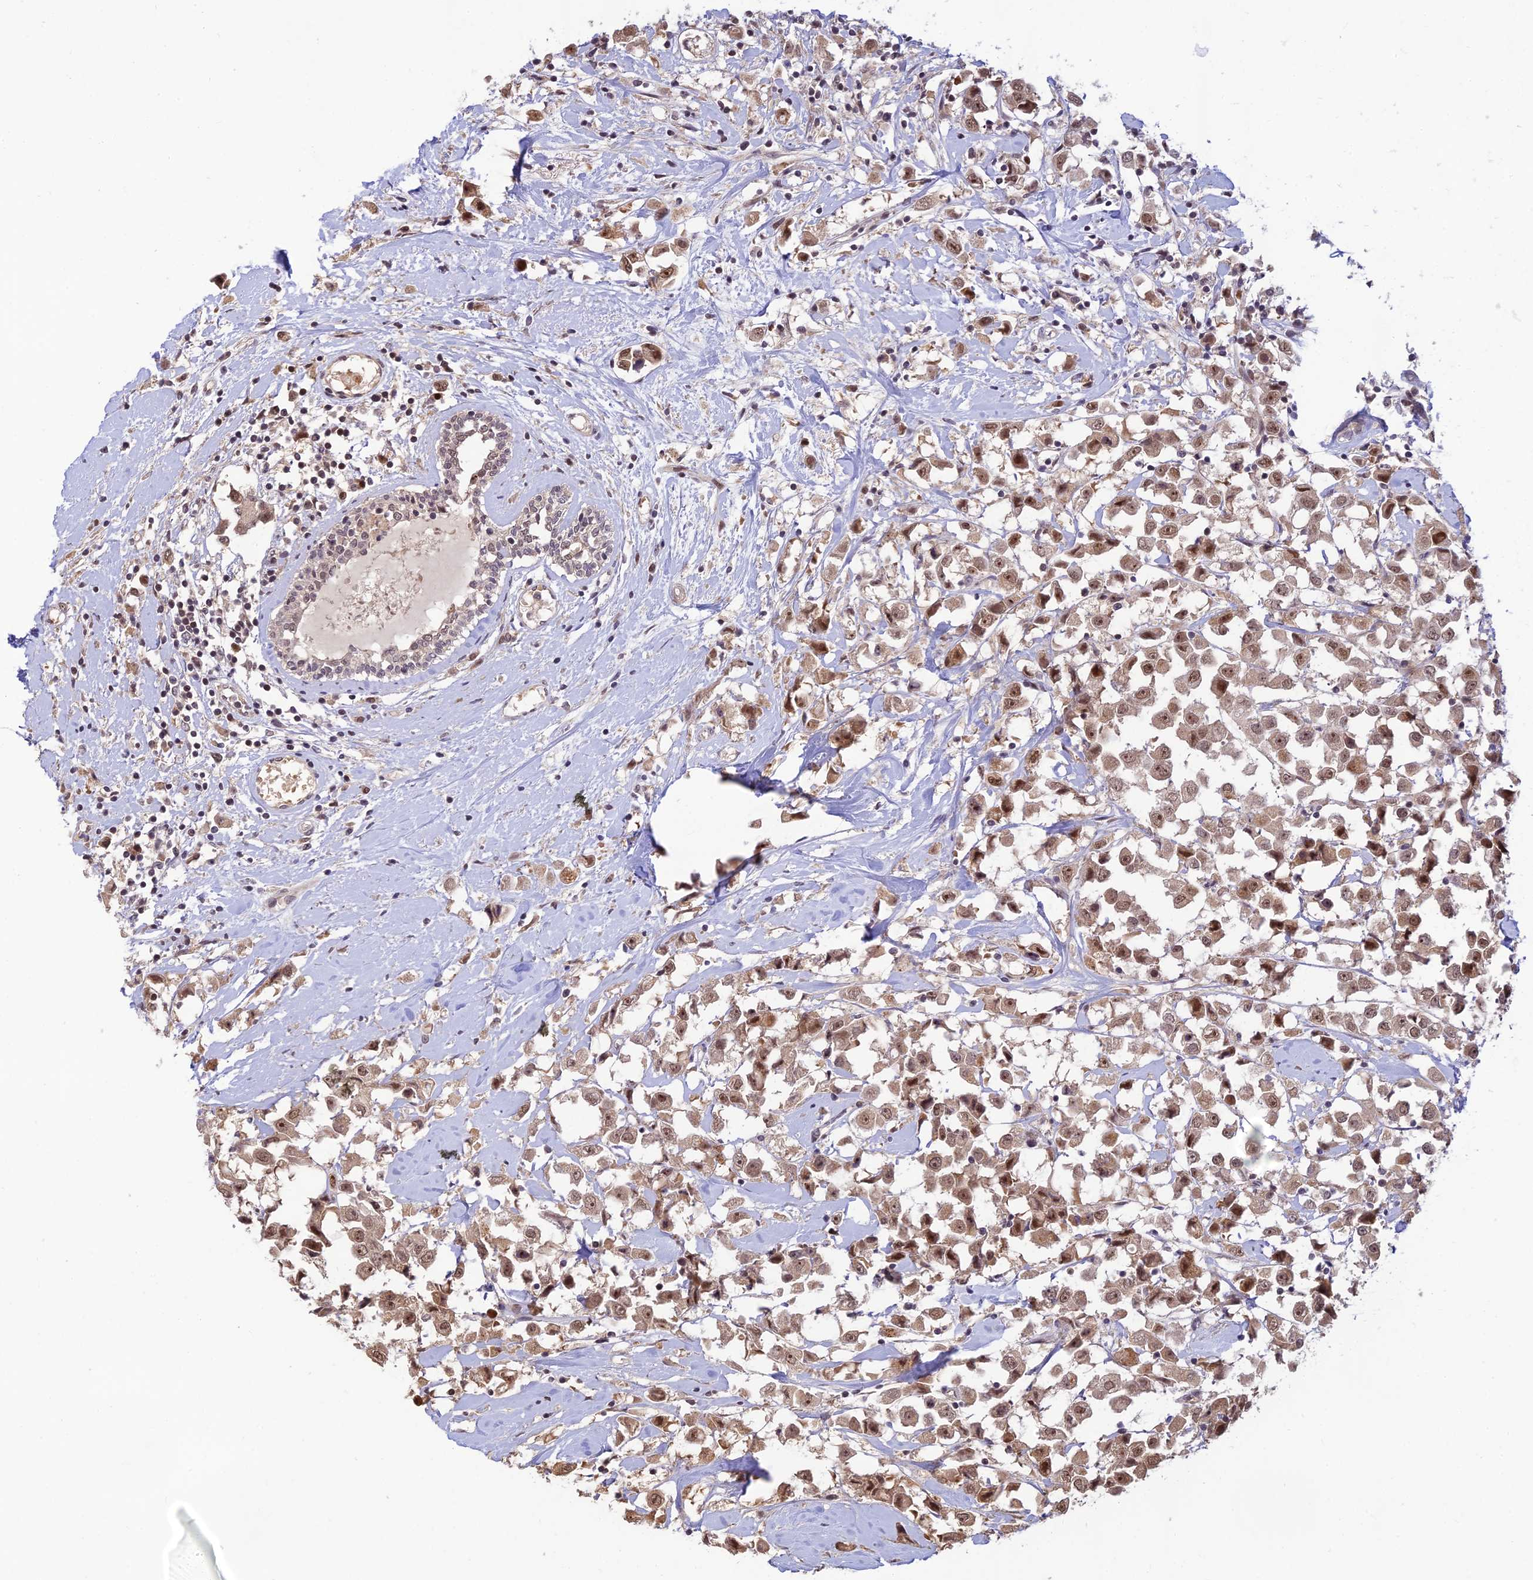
{"staining": {"intensity": "moderate", "quantity": ">75%", "location": "nuclear"}, "tissue": "breast cancer", "cell_type": "Tumor cells", "image_type": "cancer", "snomed": [{"axis": "morphology", "description": "Duct carcinoma"}, {"axis": "topography", "description": "Breast"}], "caption": "Immunohistochemistry staining of breast invasive ductal carcinoma, which reveals medium levels of moderate nuclear expression in about >75% of tumor cells indicating moderate nuclear protein positivity. The staining was performed using DAB (3,3'-diaminobenzidine) (brown) for protein detection and nuclei were counterstained in hematoxylin (blue).", "gene": "ASPDH", "patient": {"sex": "female", "age": 61}}